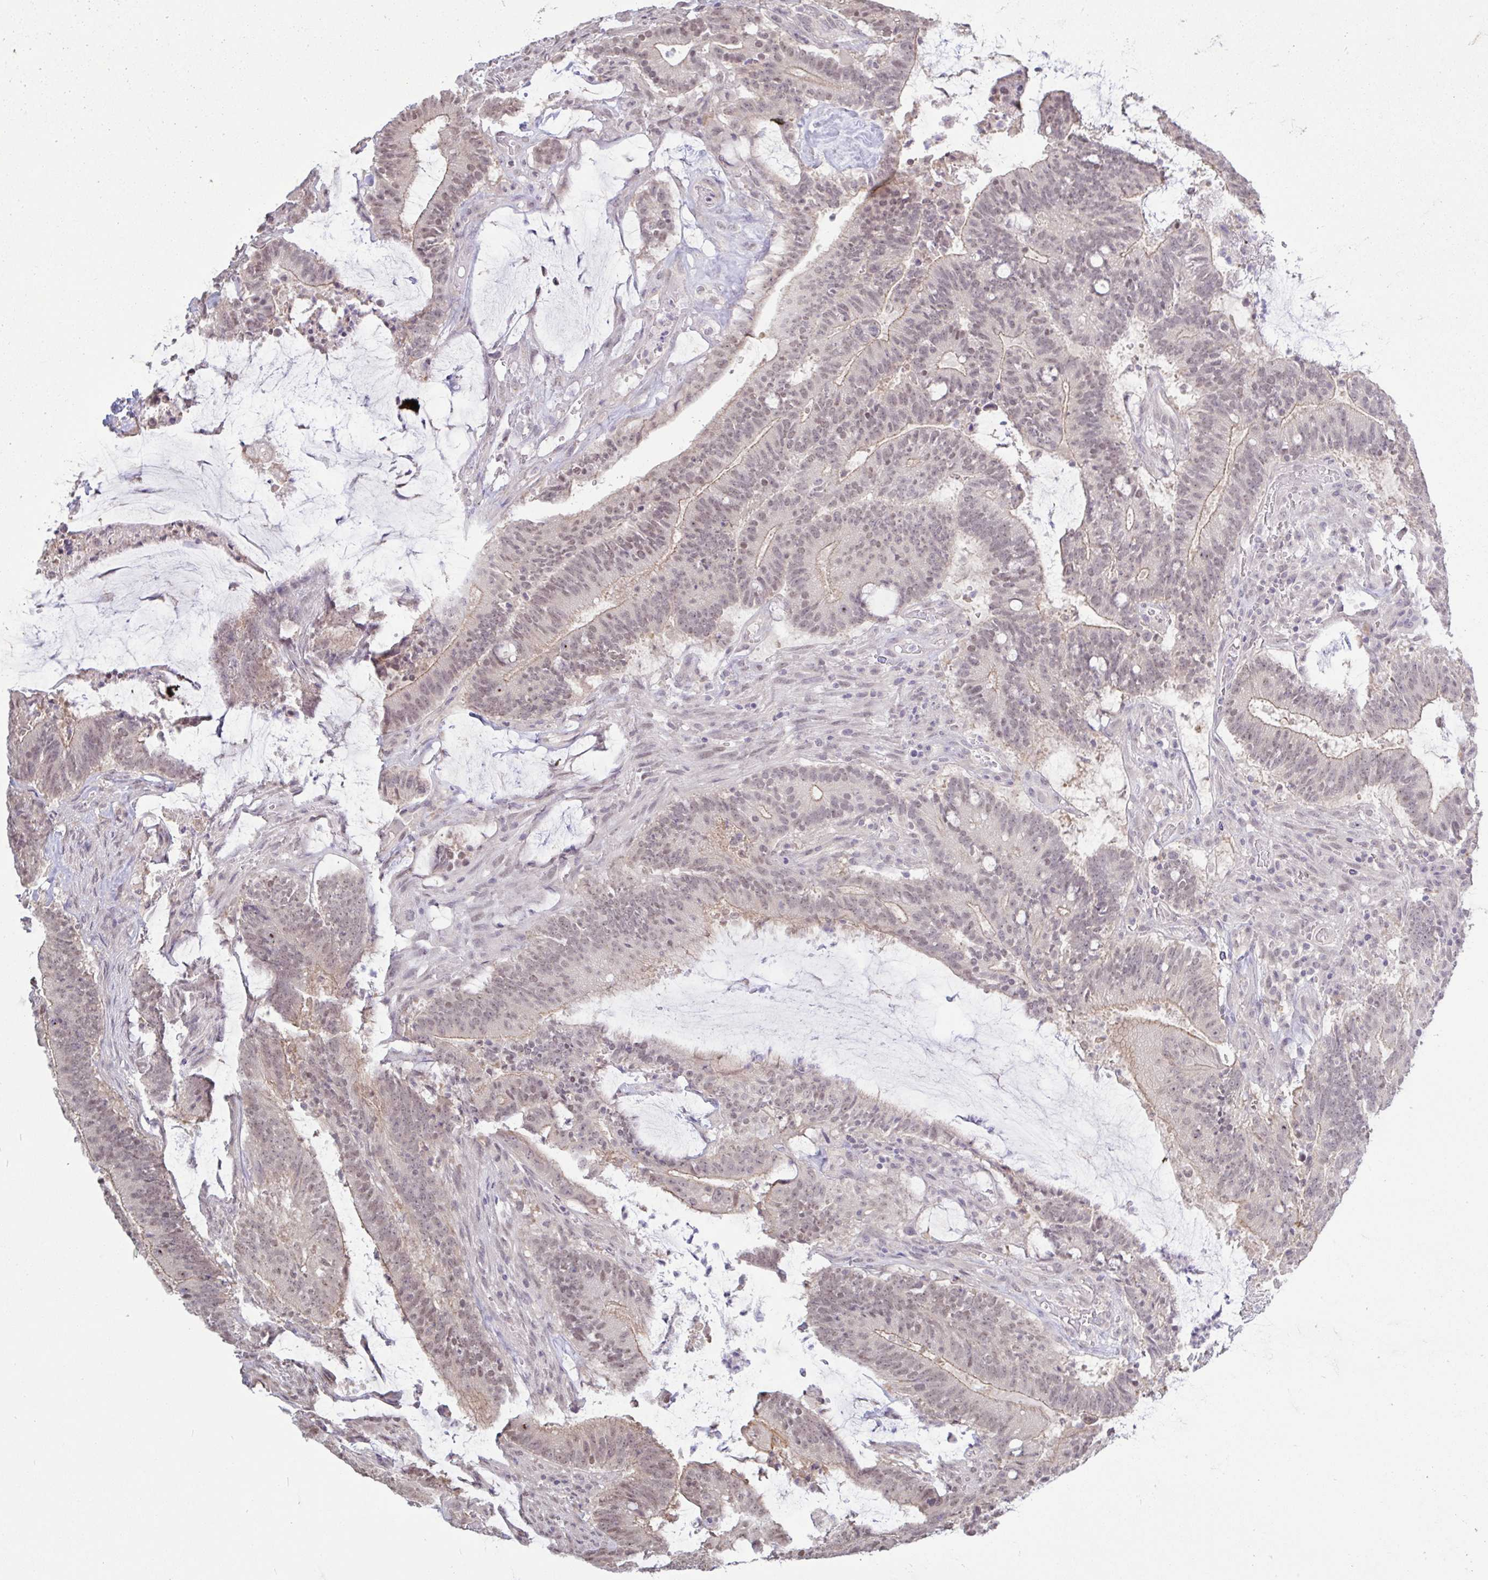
{"staining": {"intensity": "weak", "quantity": "25%-75%", "location": "cytoplasmic/membranous,nuclear"}, "tissue": "colorectal cancer", "cell_type": "Tumor cells", "image_type": "cancer", "snomed": [{"axis": "morphology", "description": "Adenocarcinoma, NOS"}, {"axis": "topography", "description": "Colon"}], "caption": "Protein staining of colorectal cancer (adenocarcinoma) tissue demonstrates weak cytoplasmic/membranous and nuclear staining in about 25%-75% of tumor cells.", "gene": "HYPK", "patient": {"sex": "female", "age": 43}}